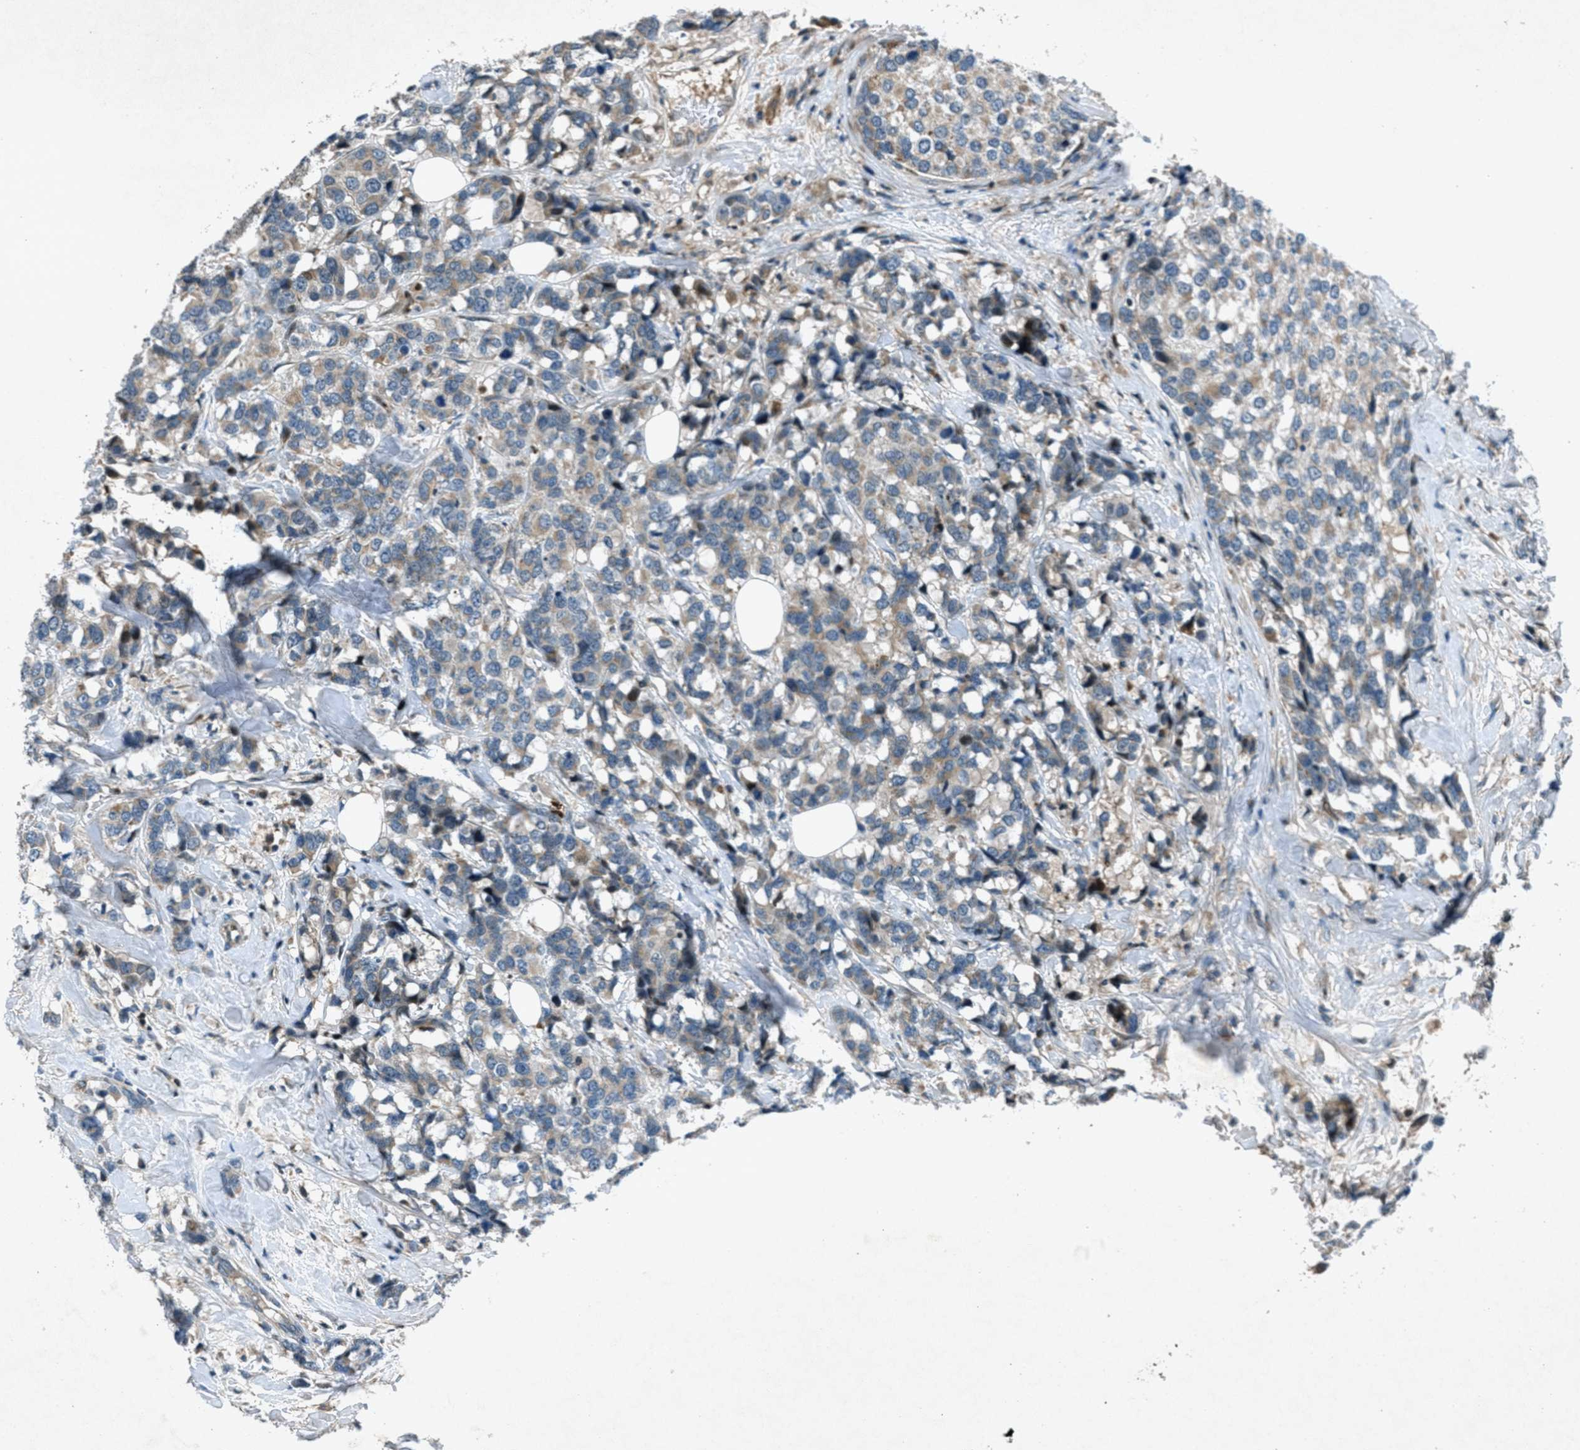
{"staining": {"intensity": "weak", "quantity": "25%-75%", "location": "cytoplasmic/membranous"}, "tissue": "breast cancer", "cell_type": "Tumor cells", "image_type": "cancer", "snomed": [{"axis": "morphology", "description": "Lobular carcinoma"}, {"axis": "topography", "description": "Breast"}], "caption": "Breast cancer (lobular carcinoma) stained with a brown dye reveals weak cytoplasmic/membranous positive expression in approximately 25%-75% of tumor cells.", "gene": "CLEC2D", "patient": {"sex": "female", "age": 59}}